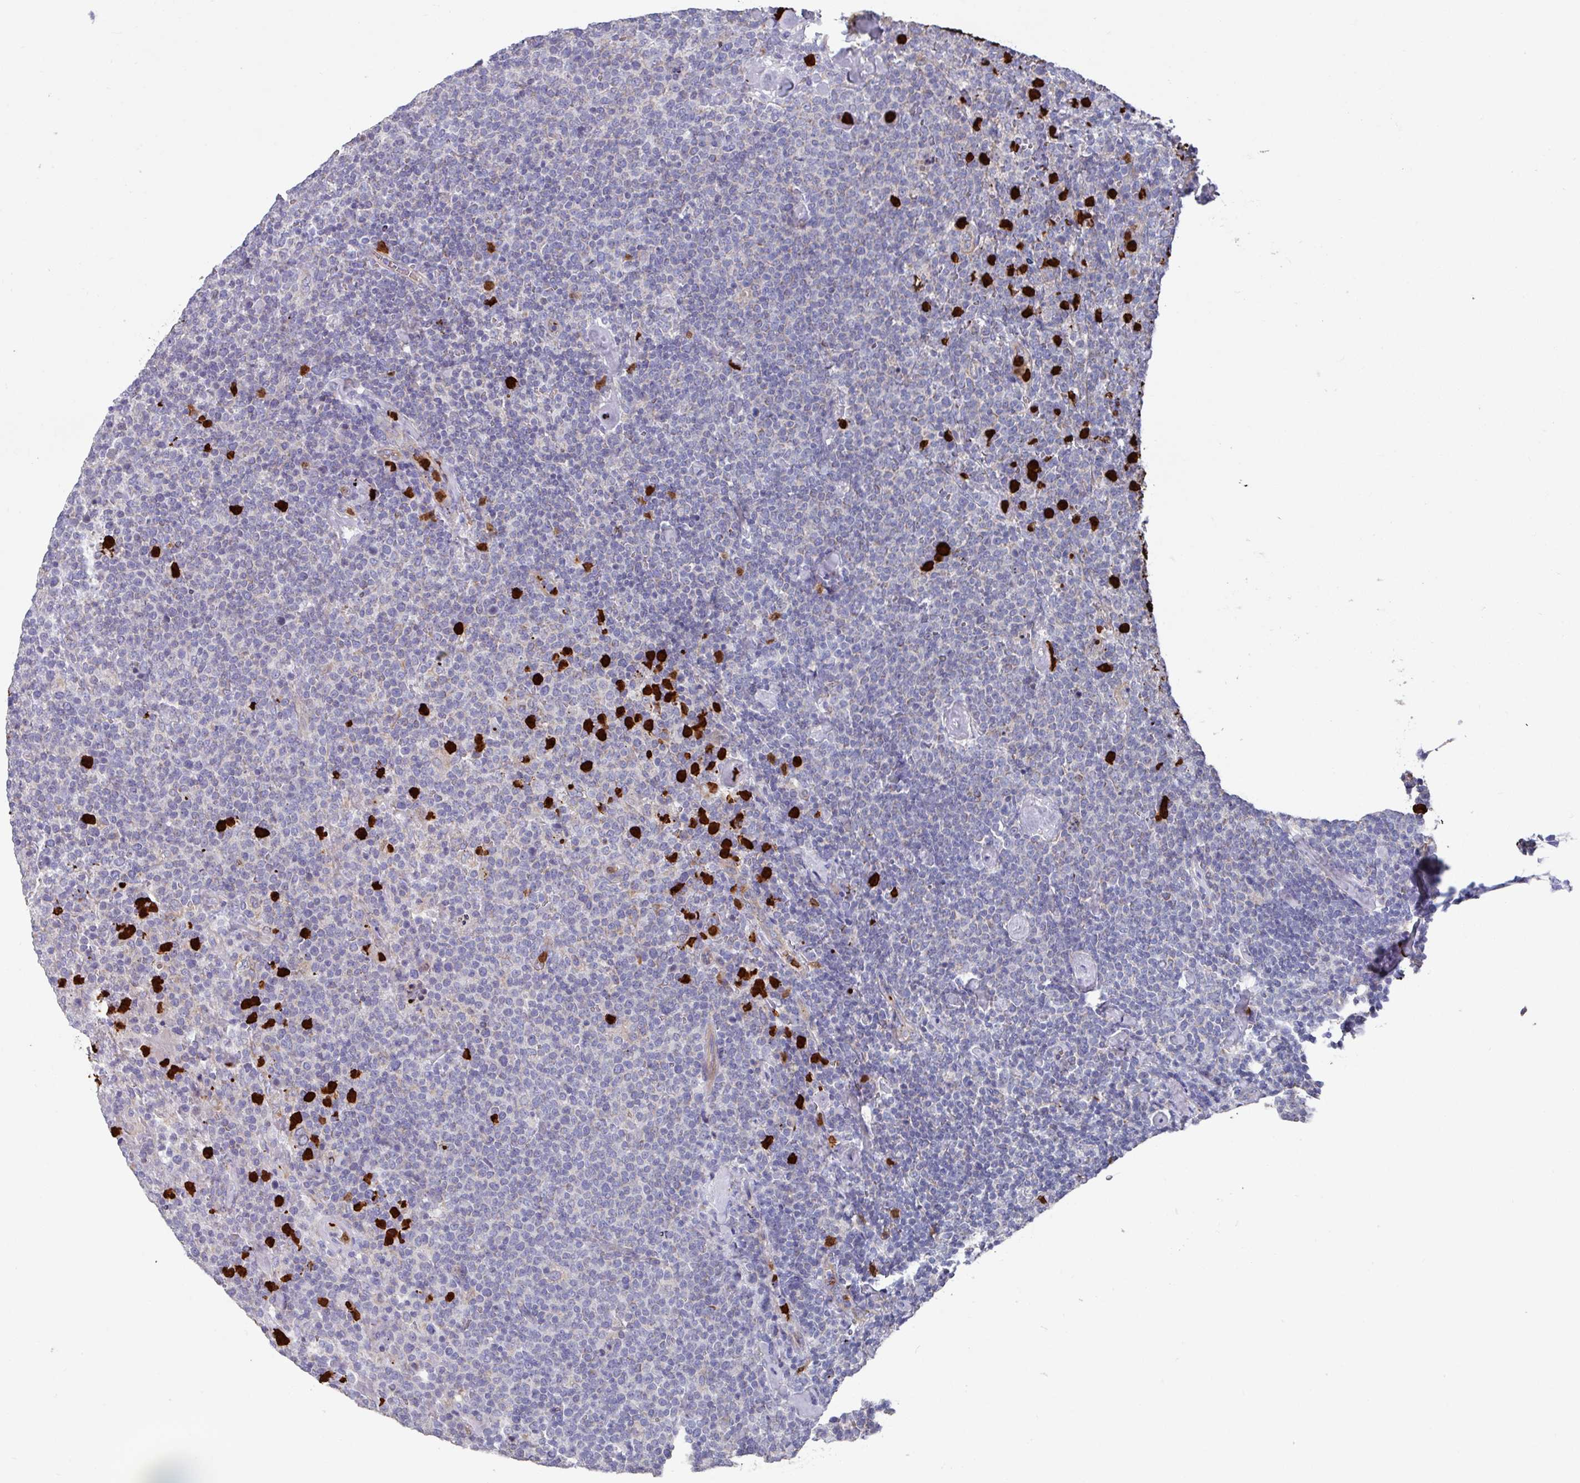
{"staining": {"intensity": "negative", "quantity": "none", "location": "none"}, "tissue": "lymphoma", "cell_type": "Tumor cells", "image_type": "cancer", "snomed": [{"axis": "morphology", "description": "Malignant lymphoma, non-Hodgkin's type, High grade"}, {"axis": "topography", "description": "Lymph node"}], "caption": "A micrograph of malignant lymphoma, non-Hodgkin's type (high-grade) stained for a protein displays no brown staining in tumor cells. The staining was performed using DAB (3,3'-diaminobenzidine) to visualize the protein expression in brown, while the nuclei were stained in blue with hematoxylin (Magnification: 20x).", "gene": "UQCC2", "patient": {"sex": "male", "age": 61}}